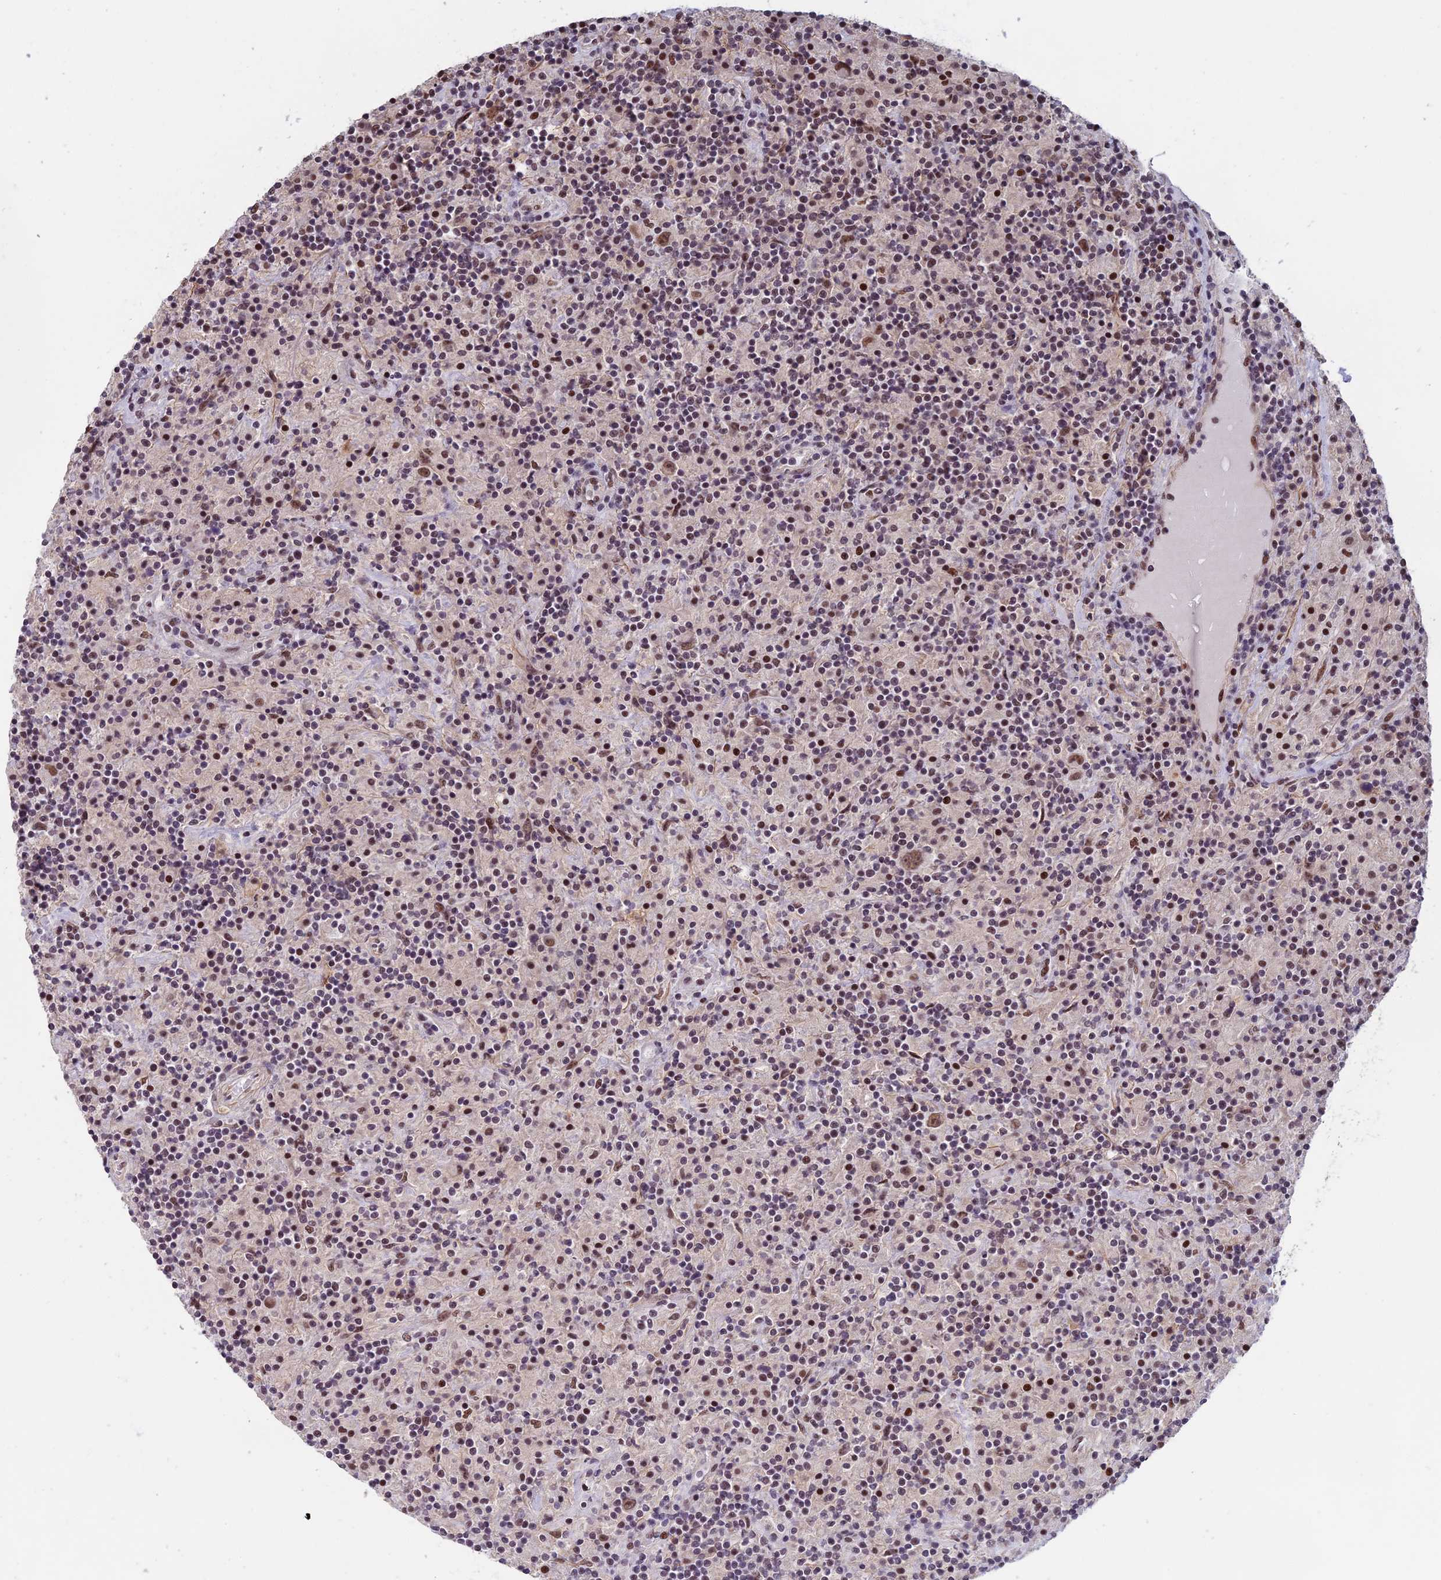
{"staining": {"intensity": "moderate", "quantity": ">75%", "location": "nuclear"}, "tissue": "lymphoma", "cell_type": "Tumor cells", "image_type": "cancer", "snomed": [{"axis": "morphology", "description": "Hodgkin's disease, NOS"}, {"axis": "topography", "description": "Lymph node"}], "caption": "DAB immunohistochemical staining of human lymphoma demonstrates moderate nuclear protein expression in about >75% of tumor cells.", "gene": "MORF4L1", "patient": {"sex": "male", "age": 70}}